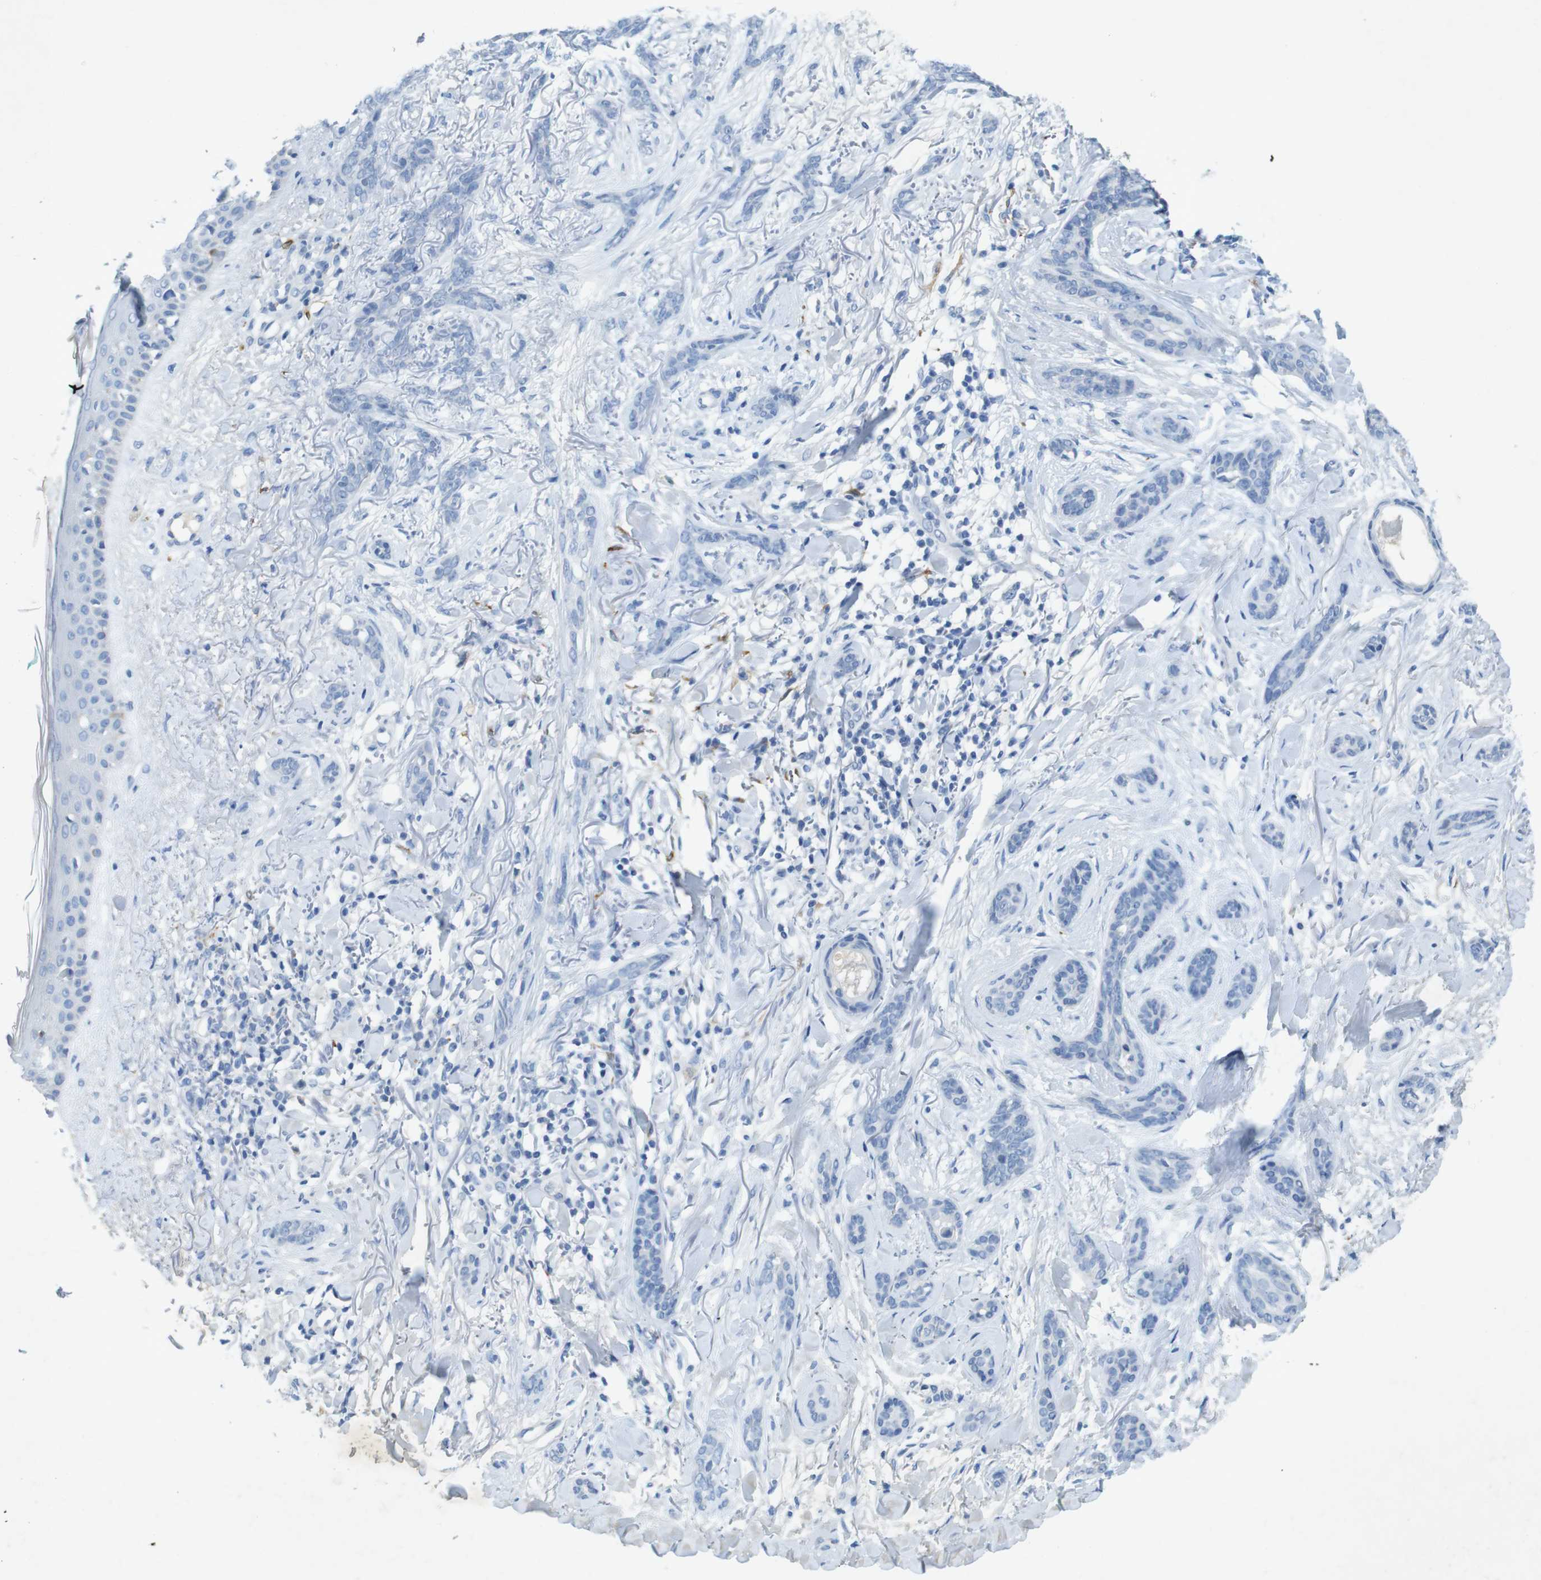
{"staining": {"intensity": "negative", "quantity": "none", "location": "none"}, "tissue": "skin cancer", "cell_type": "Tumor cells", "image_type": "cancer", "snomed": [{"axis": "morphology", "description": "Basal cell carcinoma"}, {"axis": "morphology", "description": "Adnexal tumor, benign"}, {"axis": "topography", "description": "Skin"}], "caption": "Immunohistochemistry (IHC) micrograph of neoplastic tissue: human skin cancer (benign adnexal tumor) stained with DAB reveals no significant protein positivity in tumor cells.", "gene": "CD320", "patient": {"sex": "female", "age": 42}}